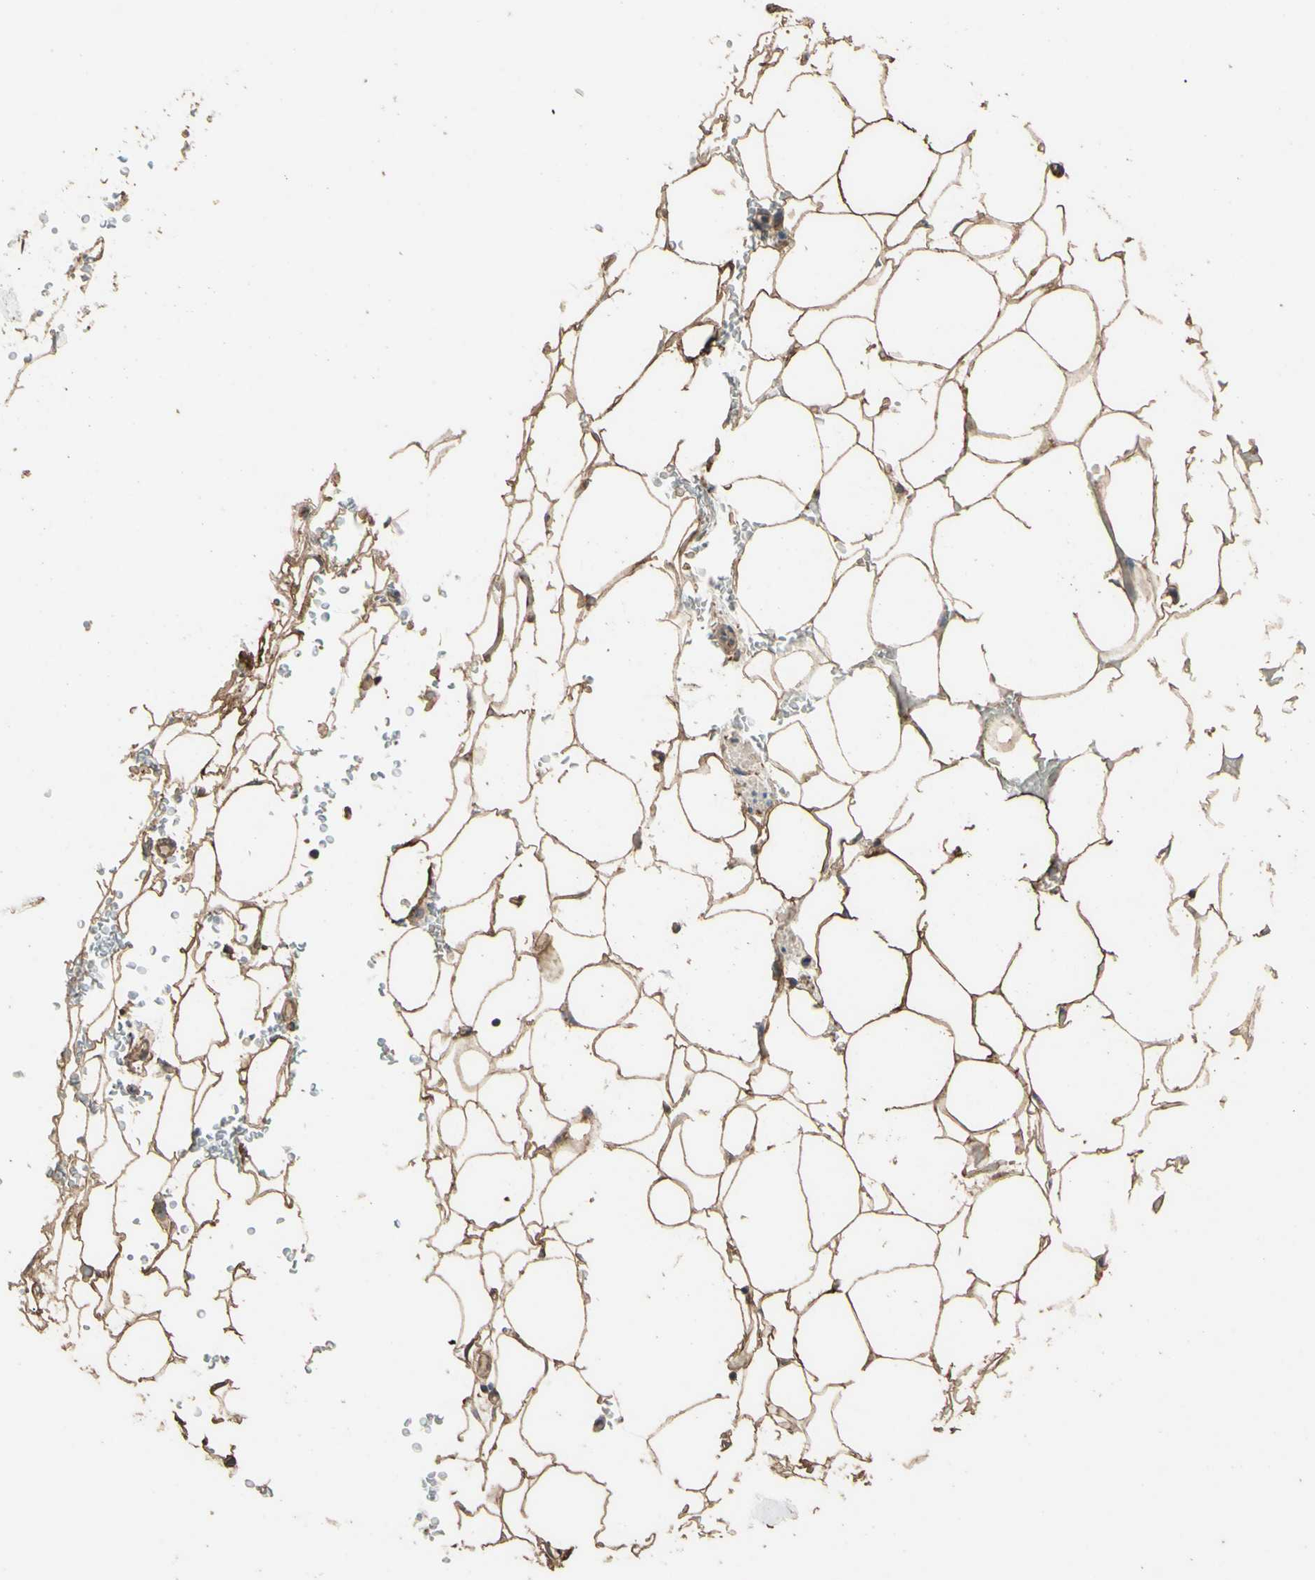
{"staining": {"intensity": "moderate", "quantity": ">75%", "location": "cytoplasmic/membranous"}, "tissue": "adipose tissue", "cell_type": "Adipocytes", "image_type": "normal", "snomed": [{"axis": "morphology", "description": "Normal tissue, NOS"}, {"axis": "topography", "description": "Peripheral nerve tissue"}], "caption": "Immunohistochemical staining of unremarkable human adipose tissue displays moderate cytoplasmic/membranous protein positivity in about >75% of adipocytes. The protein is shown in brown color, while the nuclei are stained blue.", "gene": "TSPO", "patient": {"sex": "male", "age": 70}}